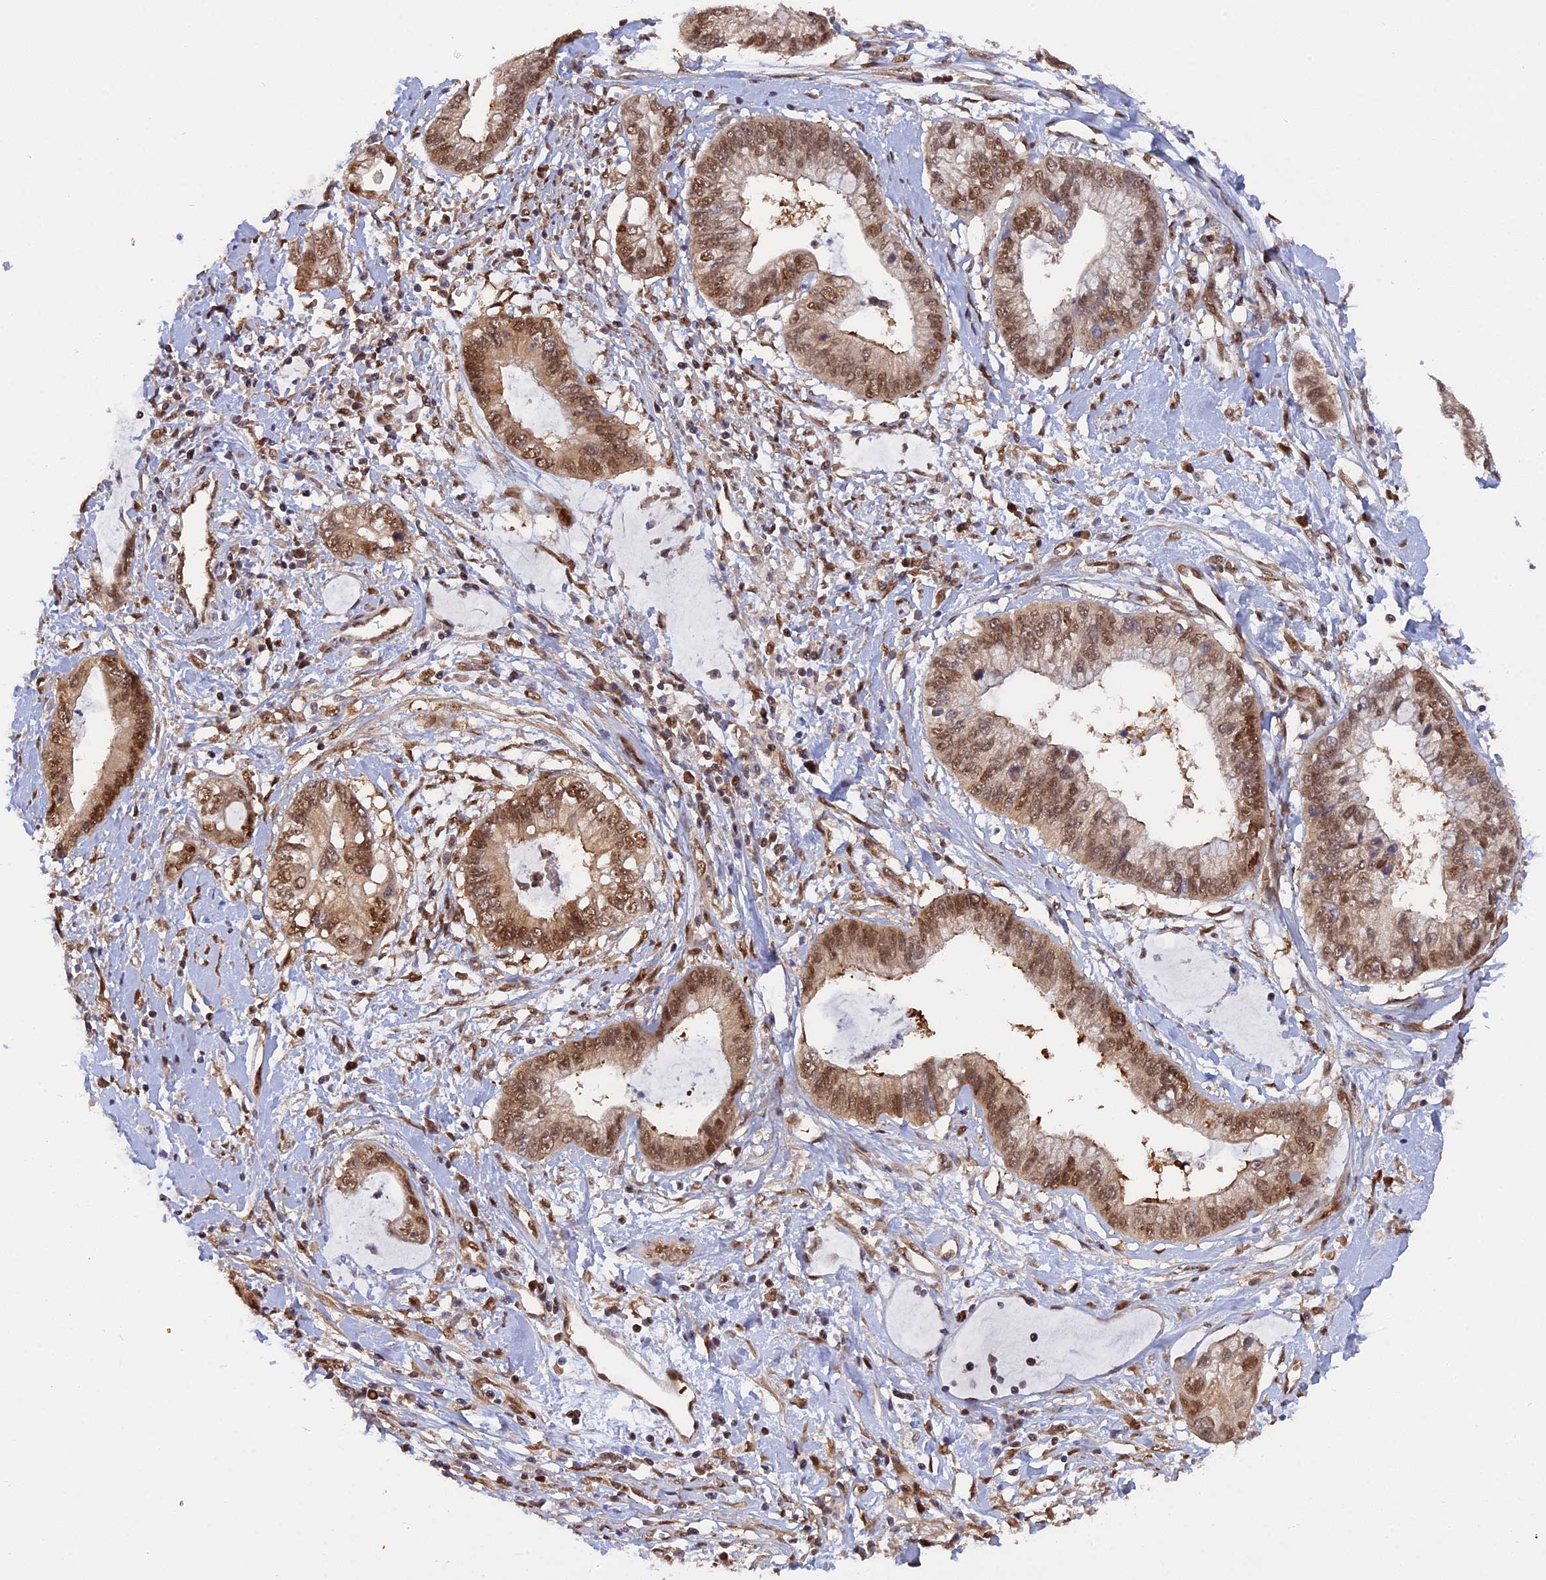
{"staining": {"intensity": "moderate", "quantity": ">75%", "location": "nuclear"}, "tissue": "cervical cancer", "cell_type": "Tumor cells", "image_type": "cancer", "snomed": [{"axis": "morphology", "description": "Adenocarcinoma, NOS"}, {"axis": "topography", "description": "Cervix"}], "caption": "A brown stain labels moderate nuclear positivity of a protein in human cervical cancer tumor cells. (brown staining indicates protein expression, while blue staining denotes nuclei).", "gene": "ZNF428", "patient": {"sex": "female", "age": 44}}